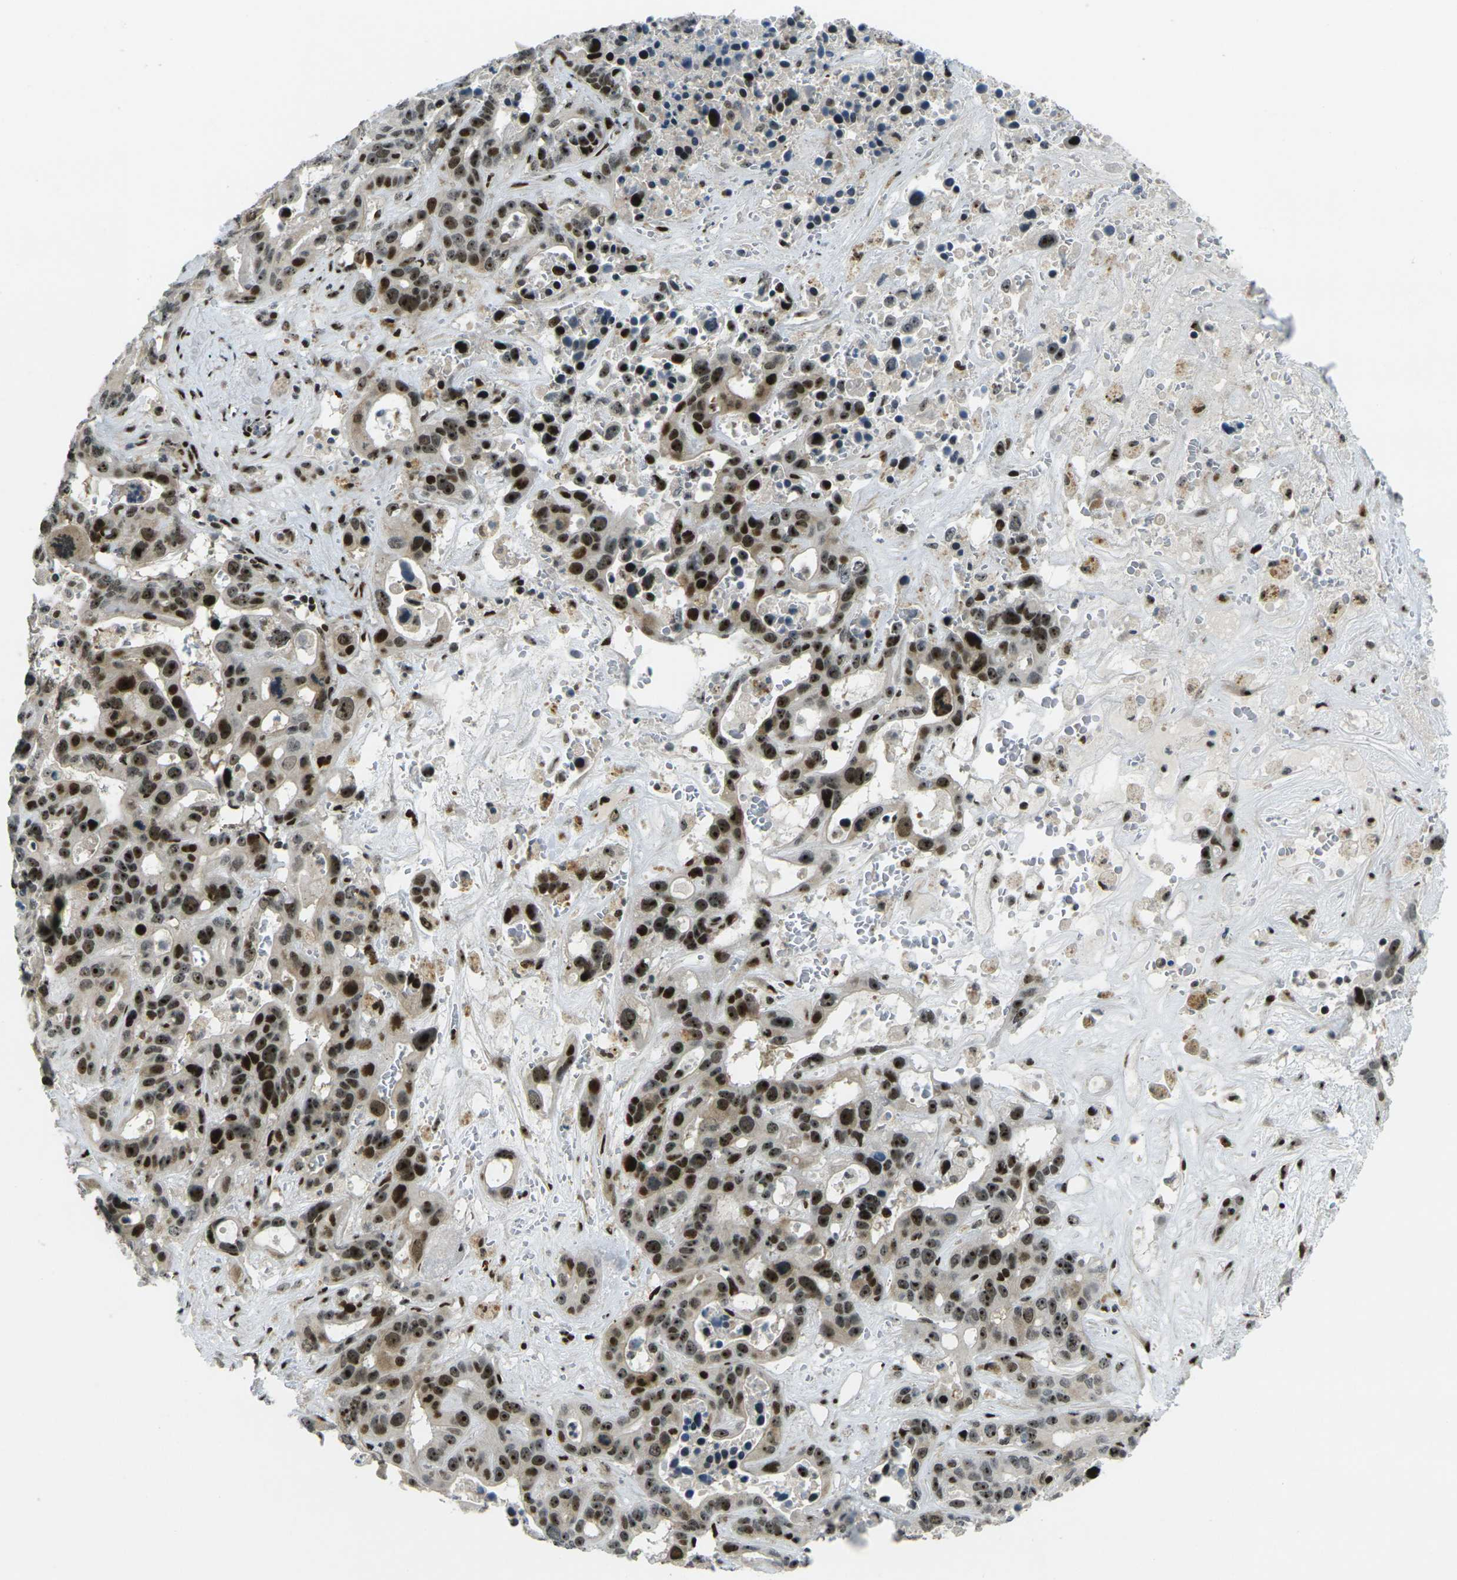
{"staining": {"intensity": "strong", "quantity": ">75%", "location": "nuclear"}, "tissue": "liver cancer", "cell_type": "Tumor cells", "image_type": "cancer", "snomed": [{"axis": "morphology", "description": "Cholangiocarcinoma"}, {"axis": "topography", "description": "Liver"}], "caption": "Liver cholangiocarcinoma stained with DAB (3,3'-diaminobenzidine) immunohistochemistry (IHC) shows high levels of strong nuclear expression in approximately >75% of tumor cells.", "gene": "UBE2C", "patient": {"sex": "female", "age": 65}}